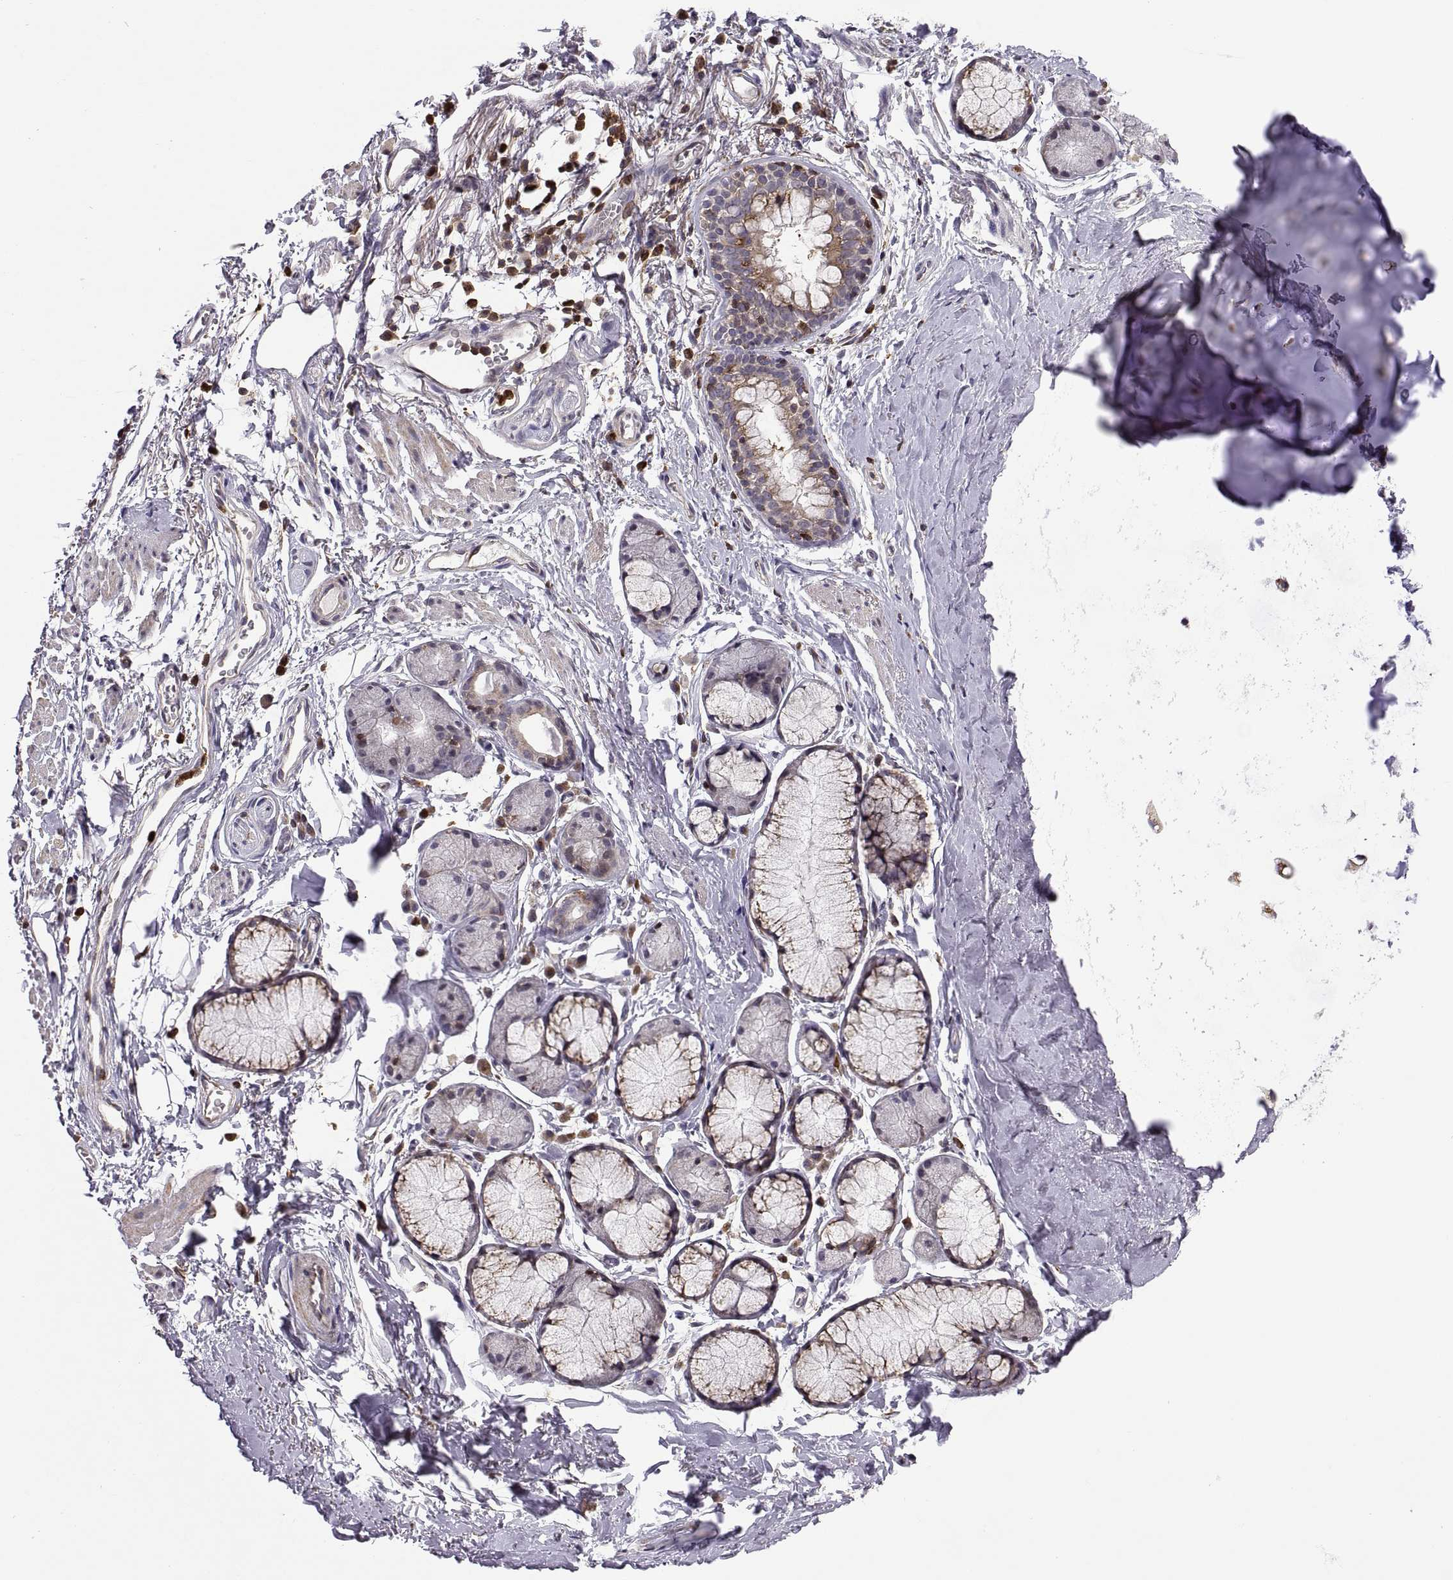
{"staining": {"intensity": "moderate", "quantity": ">75%", "location": "cytoplasmic/membranous"}, "tissue": "soft tissue", "cell_type": "Chondrocytes", "image_type": "normal", "snomed": [{"axis": "morphology", "description": "Normal tissue, NOS"}, {"axis": "topography", "description": "Cartilage tissue"}, {"axis": "topography", "description": "Bronchus"}], "caption": "DAB immunohistochemical staining of normal human soft tissue displays moderate cytoplasmic/membranous protein positivity in approximately >75% of chondrocytes.", "gene": "ACAP1", "patient": {"sex": "female", "age": 79}}